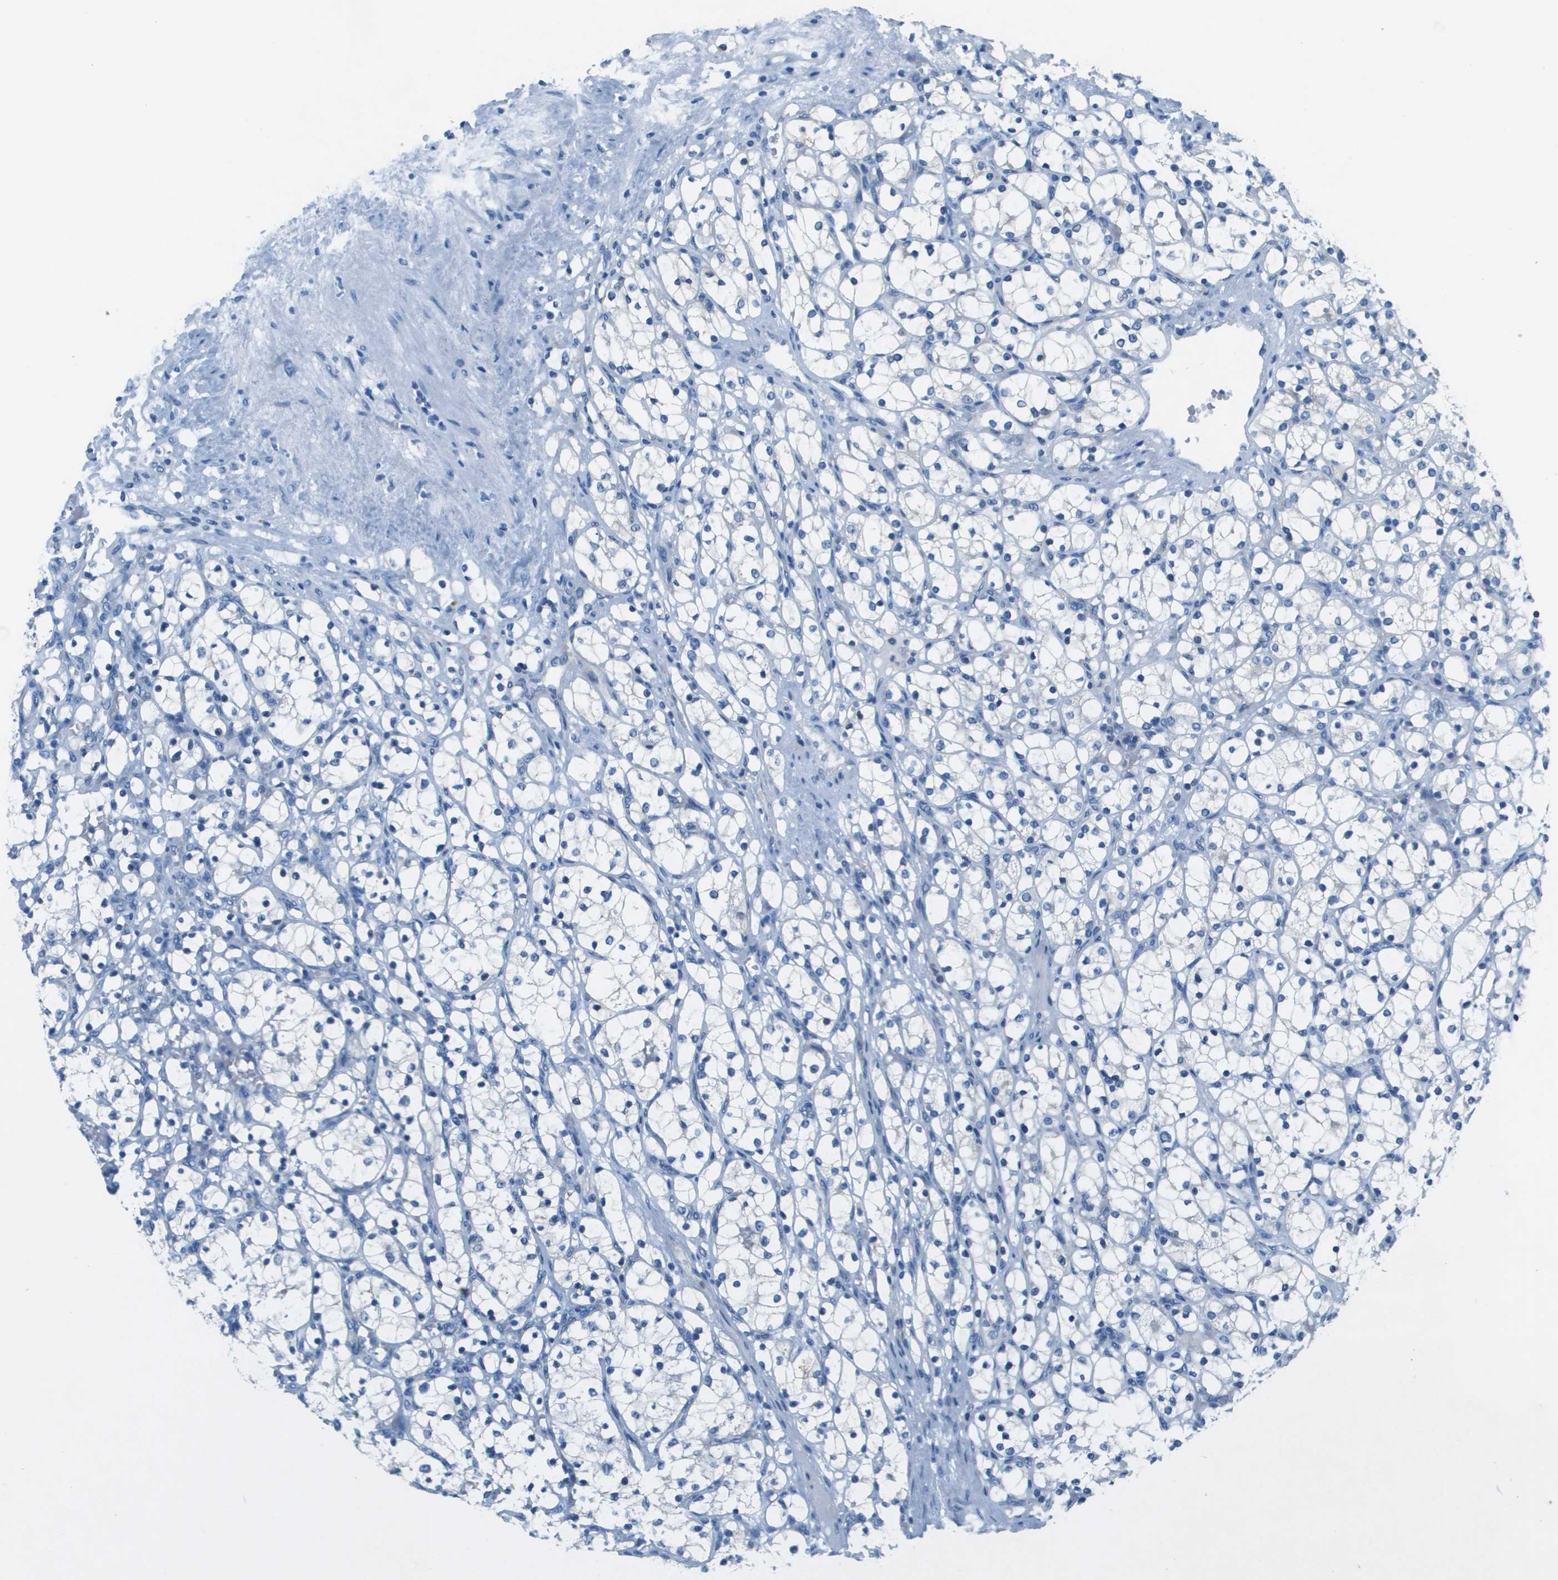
{"staining": {"intensity": "negative", "quantity": "none", "location": "none"}, "tissue": "renal cancer", "cell_type": "Tumor cells", "image_type": "cancer", "snomed": [{"axis": "morphology", "description": "Adenocarcinoma, NOS"}, {"axis": "topography", "description": "Kidney"}], "caption": "There is no significant staining in tumor cells of renal adenocarcinoma.", "gene": "SLC16A10", "patient": {"sex": "female", "age": 69}}